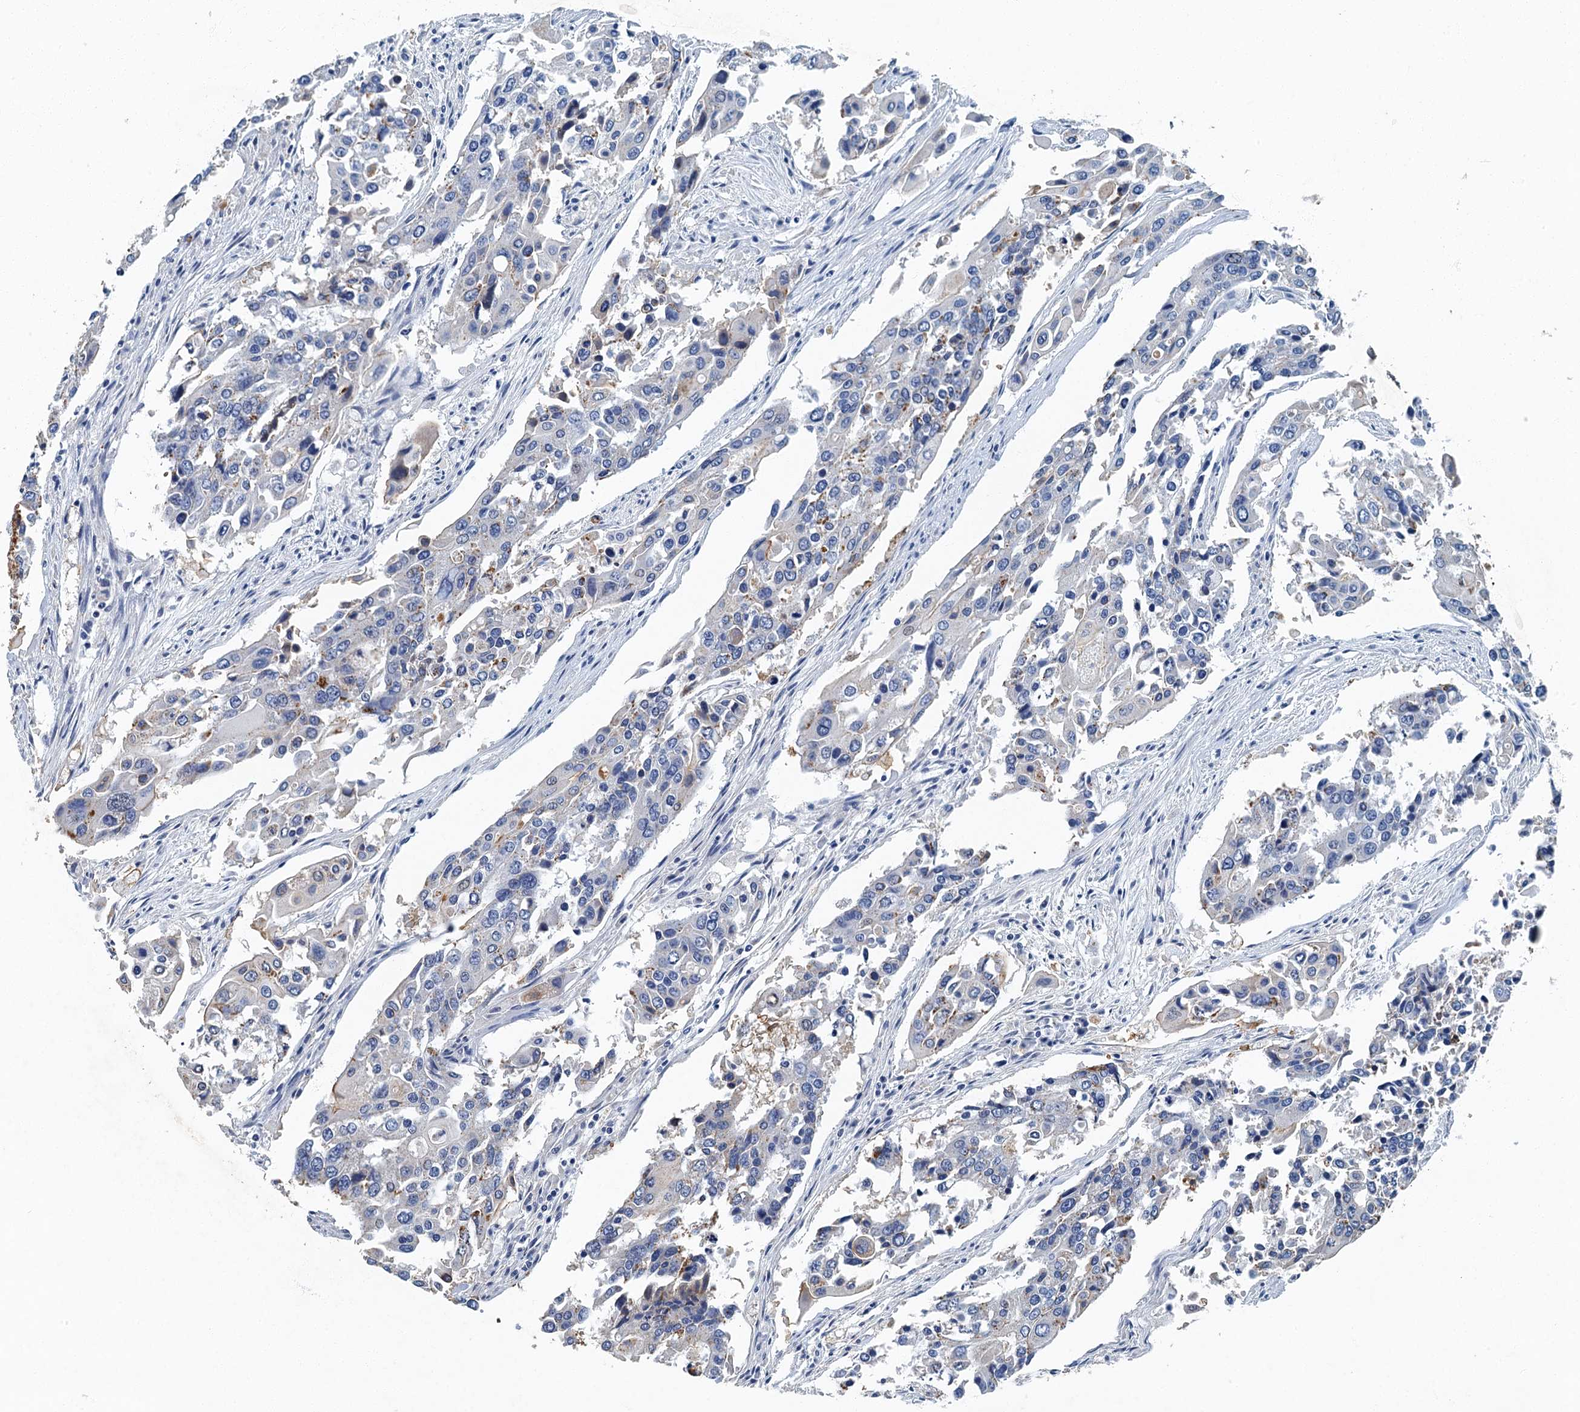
{"staining": {"intensity": "moderate", "quantity": "<25%", "location": "cytoplasmic/membranous"}, "tissue": "colorectal cancer", "cell_type": "Tumor cells", "image_type": "cancer", "snomed": [{"axis": "morphology", "description": "Adenocarcinoma, NOS"}, {"axis": "topography", "description": "Colon"}], "caption": "Immunohistochemical staining of adenocarcinoma (colorectal) demonstrates low levels of moderate cytoplasmic/membranous protein staining in about <25% of tumor cells.", "gene": "GADL1", "patient": {"sex": "male", "age": 77}}